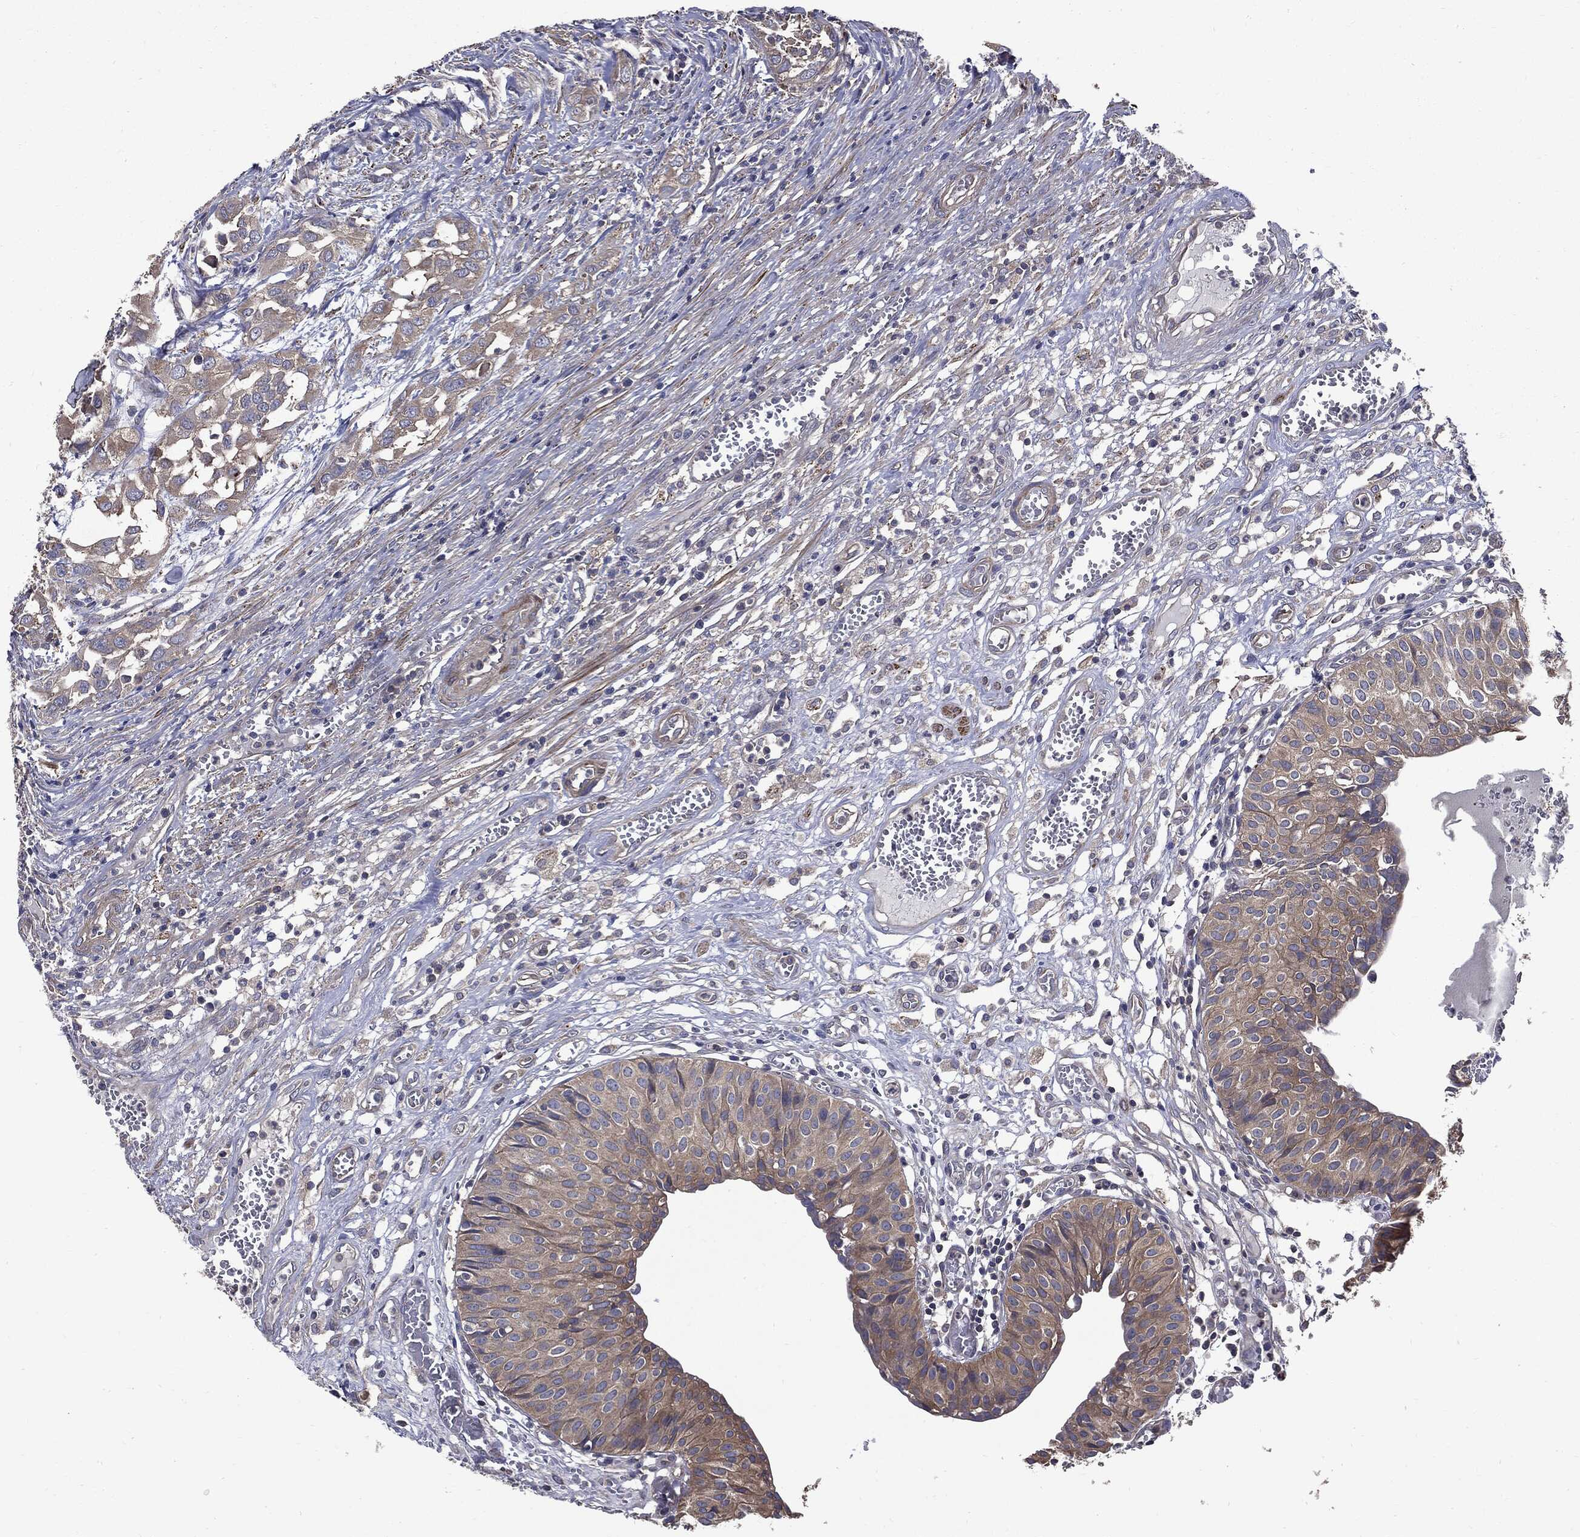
{"staining": {"intensity": "moderate", "quantity": "25%-75%", "location": "cytoplasmic/membranous"}, "tissue": "urinary bladder", "cell_type": "Urothelial cells", "image_type": "normal", "snomed": [{"axis": "morphology", "description": "Normal tissue, NOS"}, {"axis": "morphology", "description": "Urothelial carcinoma, NOS"}, {"axis": "morphology", "description": "Urothelial carcinoma, High grade"}, {"axis": "topography", "description": "Urinary bladder"}], "caption": "Immunohistochemical staining of normal human urinary bladder displays moderate cytoplasmic/membranous protein expression in about 25%-75% of urothelial cells.", "gene": "PDCD6IP", "patient": {"sex": "male", "age": 57}}